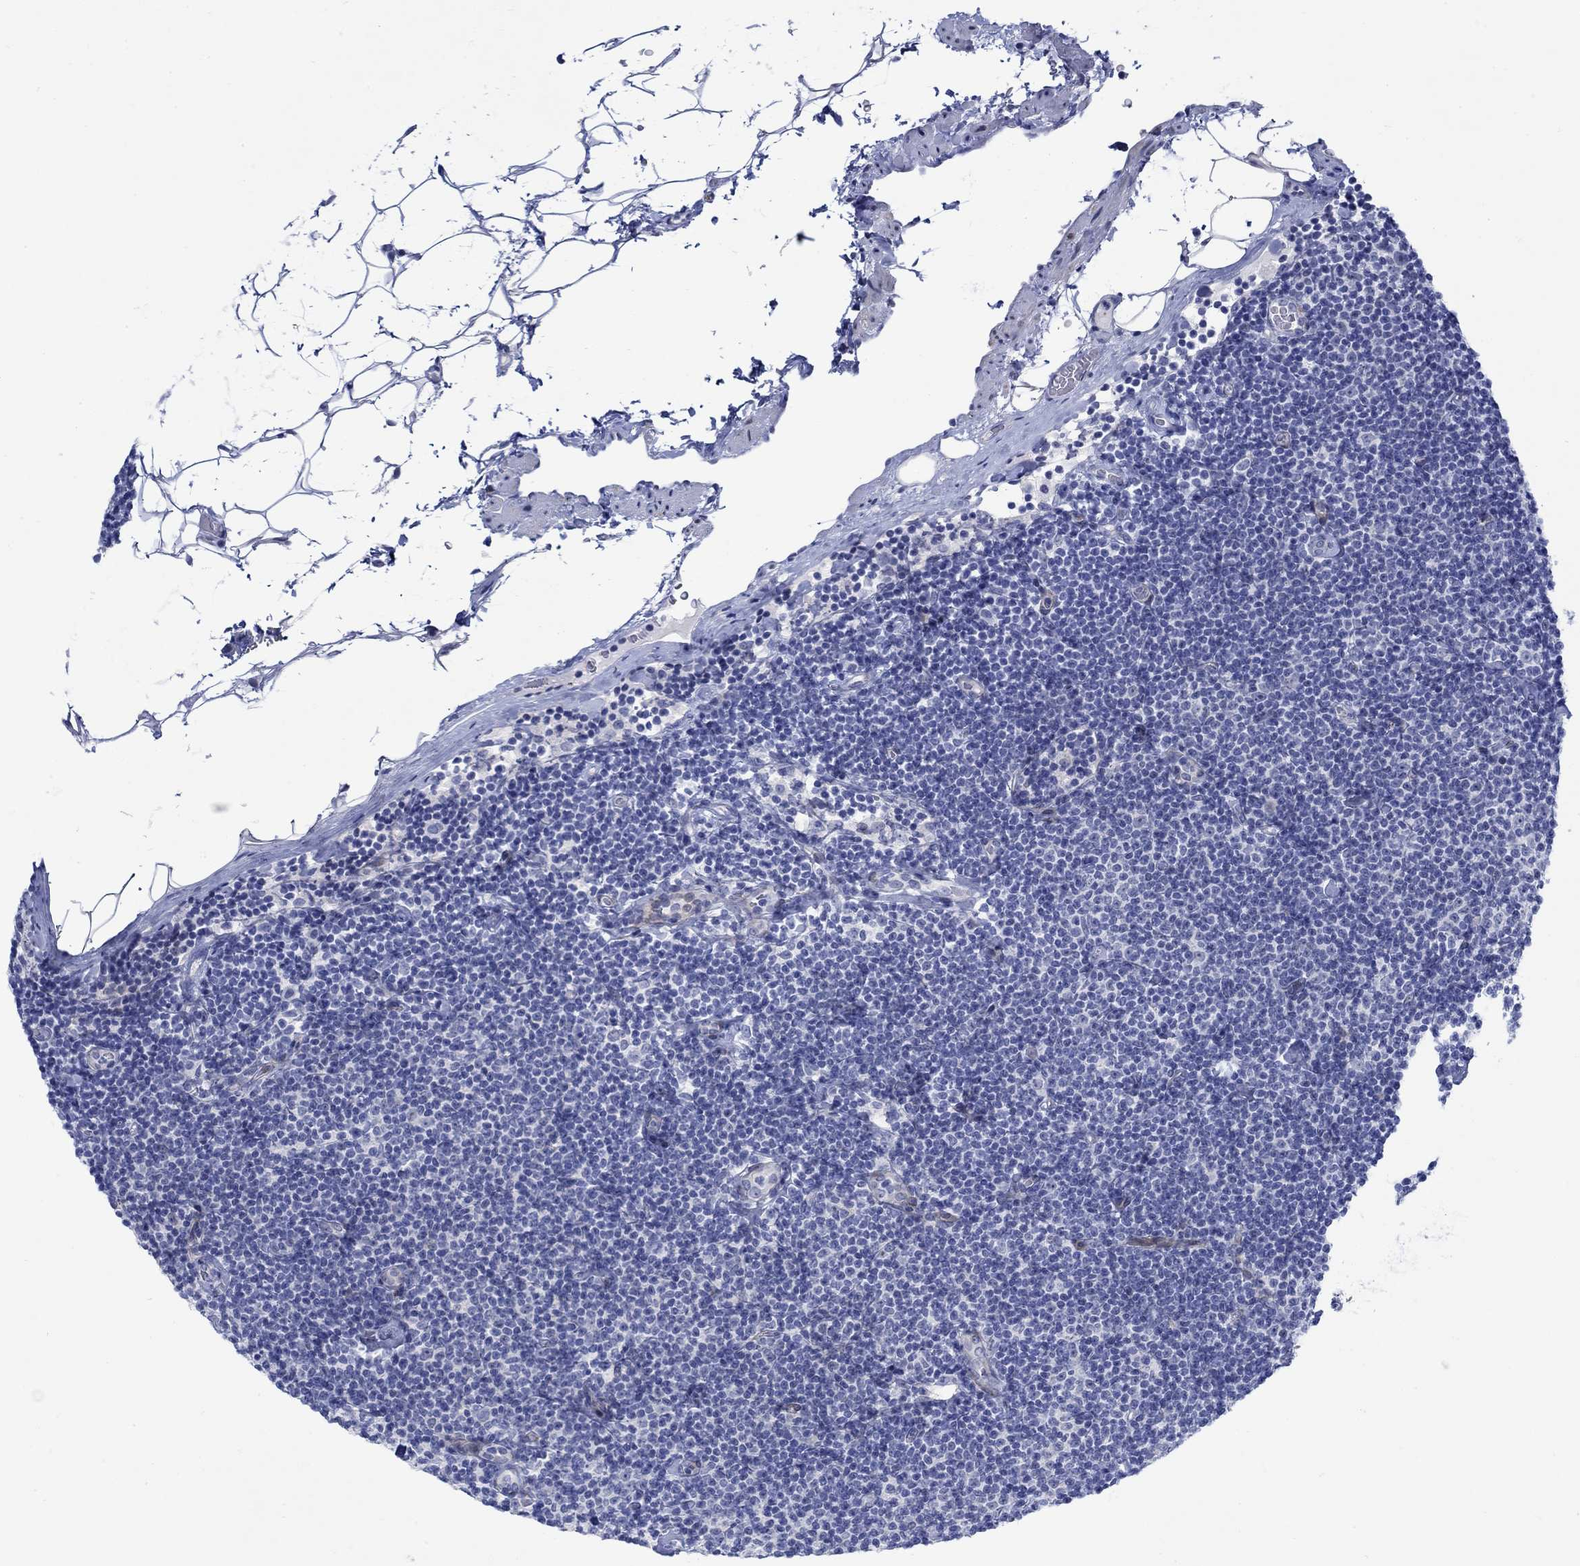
{"staining": {"intensity": "negative", "quantity": "none", "location": "none"}, "tissue": "lymphoma", "cell_type": "Tumor cells", "image_type": "cancer", "snomed": [{"axis": "morphology", "description": "Malignant lymphoma, non-Hodgkin's type, Low grade"}, {"axis": "topography", "description": "Lymph node"}], "caption": "Lymphoma stained for a protein using immunohistochemistry (IHC) exhibits no expression tumor cells.", "gene": "KSR2", "patient": {"sex": "male", "age": 81}}